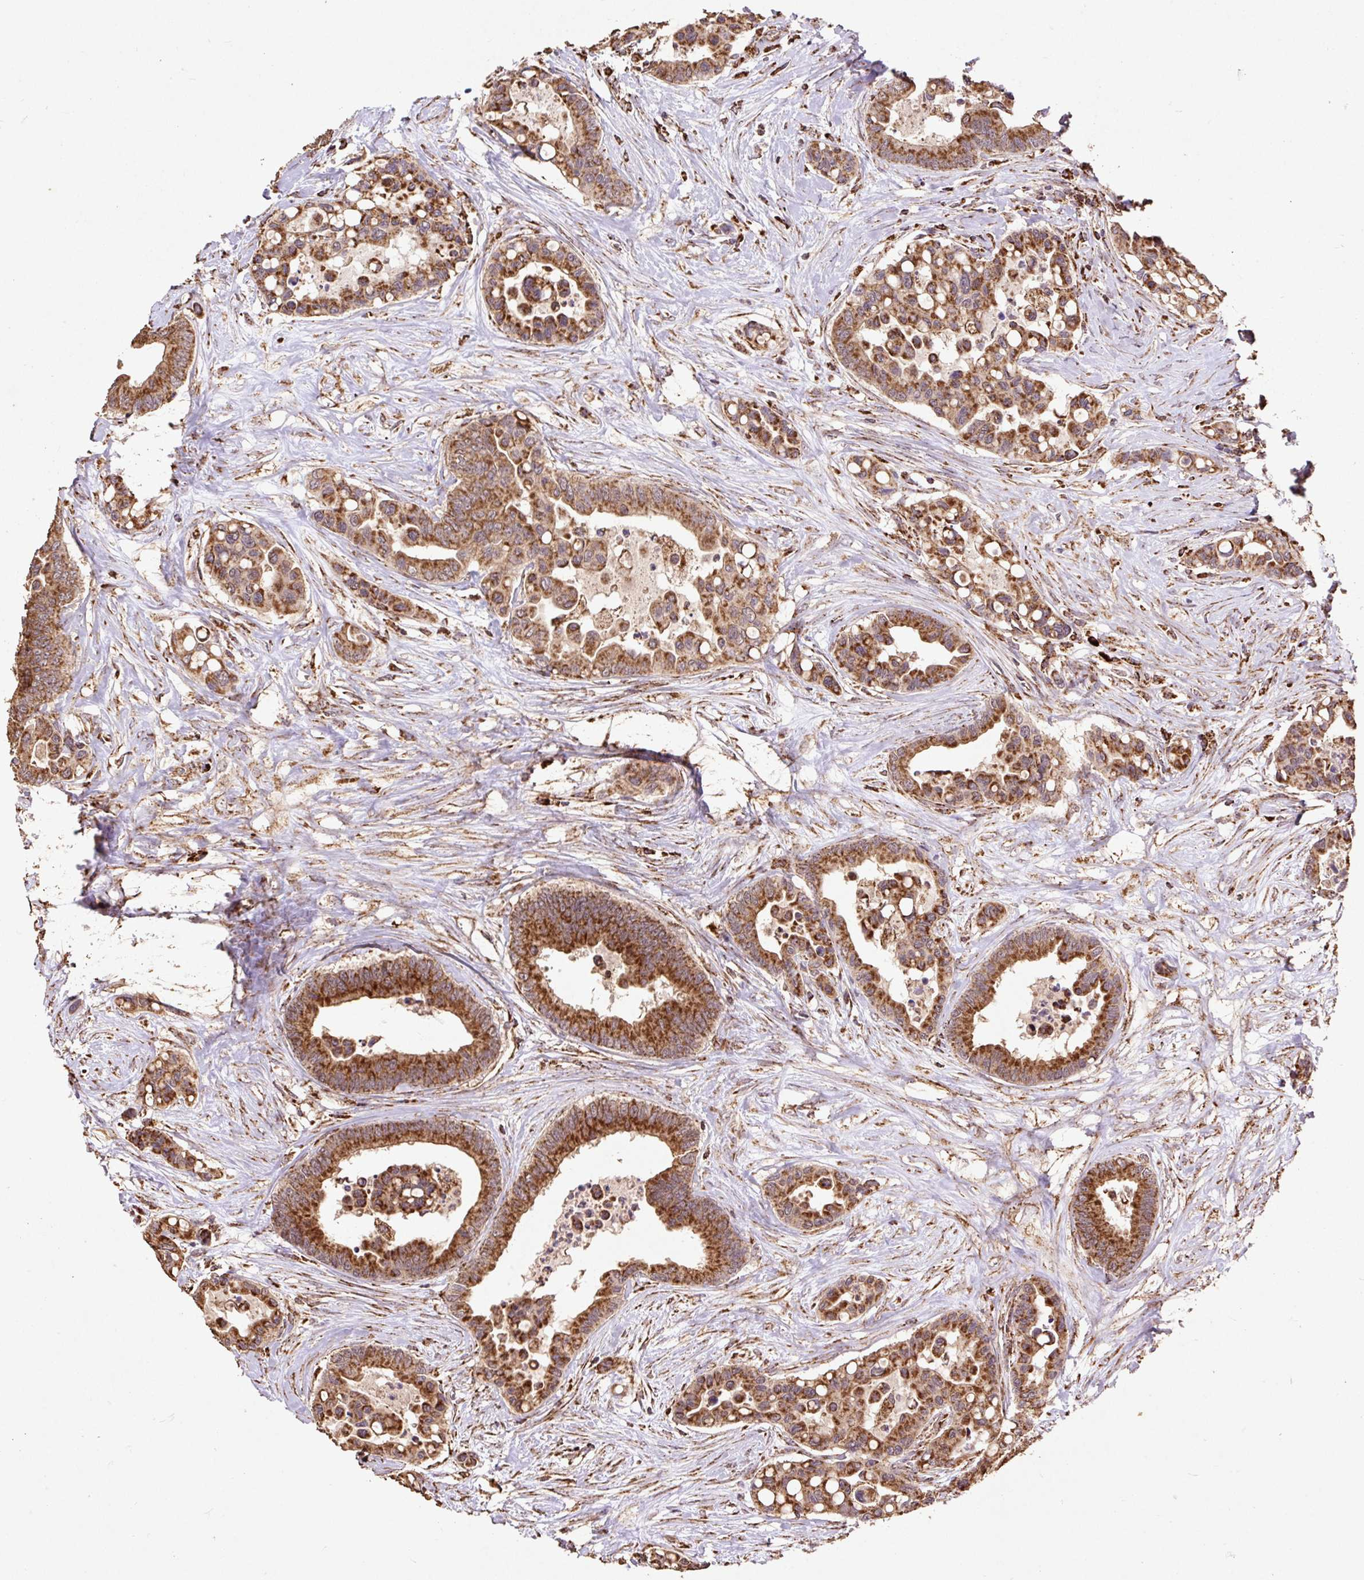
{"staining": {"intensity": "moderate", "quantity": ">75%", "location": "cytoplasmic/membranous"}, "tissue": "colorectal cancer", "cell_type": "Tumor cells", "image_type": "cancer", "snomed": [{"axis": "morphology", "description": "Adenocarcinoma, NOS"}, {"axis": "topography", "description": "Colon"}], "caption": "High-magnification brightfield microscopy of colorectal cancer stained with DAB (3,3'-diaminobenzidine) (brown) and counterstained with hematoxylin (blue). tumor cells exhibit moderate cytoplasmic/membranous expression is identified in approximately>75% of cells. (Stains: DAB (3,3'-diaminobenzidine) in brown, nuclei in blue, Microscopy: brightfield microscopy at high magnification).", "gene": "ATP5F1A", "patient": {"sex": "male", "age": 82}}